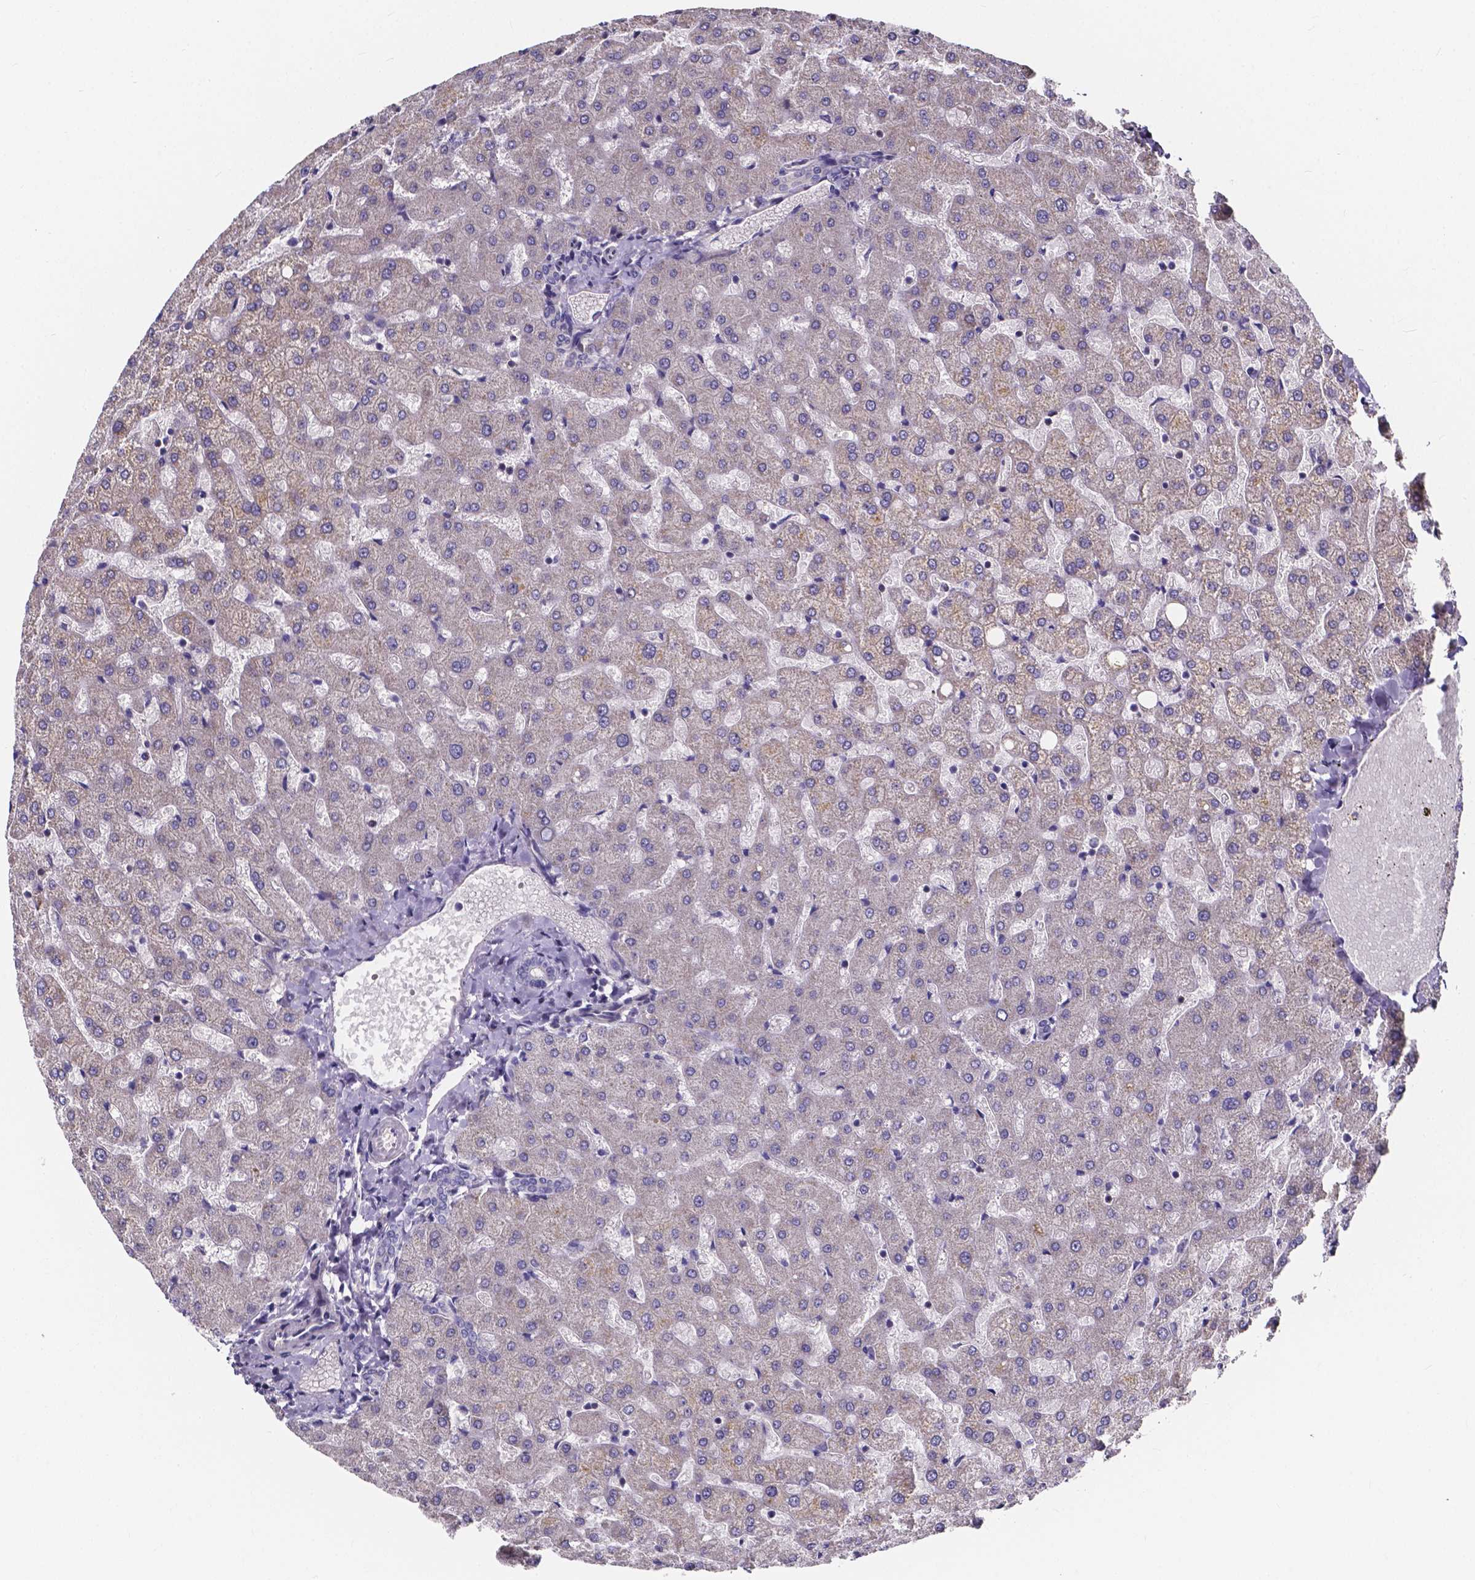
{"staining": {"intensity": "negative", "quantity": "none", "location": "none"}, "tissue": "liver", "cell_type": "Cholangiocytes", "image_type": "normal", "snomed": [{"axis": "morphology", "description": "Normal tissue, NOS"}, {"axis": "topography", "description": "Liver"}], "caption": "This histopathology image is of benign liver stained with immunohistochemistry to label a protein in brown with the nuclei are counter-stained blue. There is no positivity in cholangiocytes. (DAB immunohistochemistry (IHC), high magnification).", "gene": "THEMIS", "patient": {"sex": "female", "age": 50}}